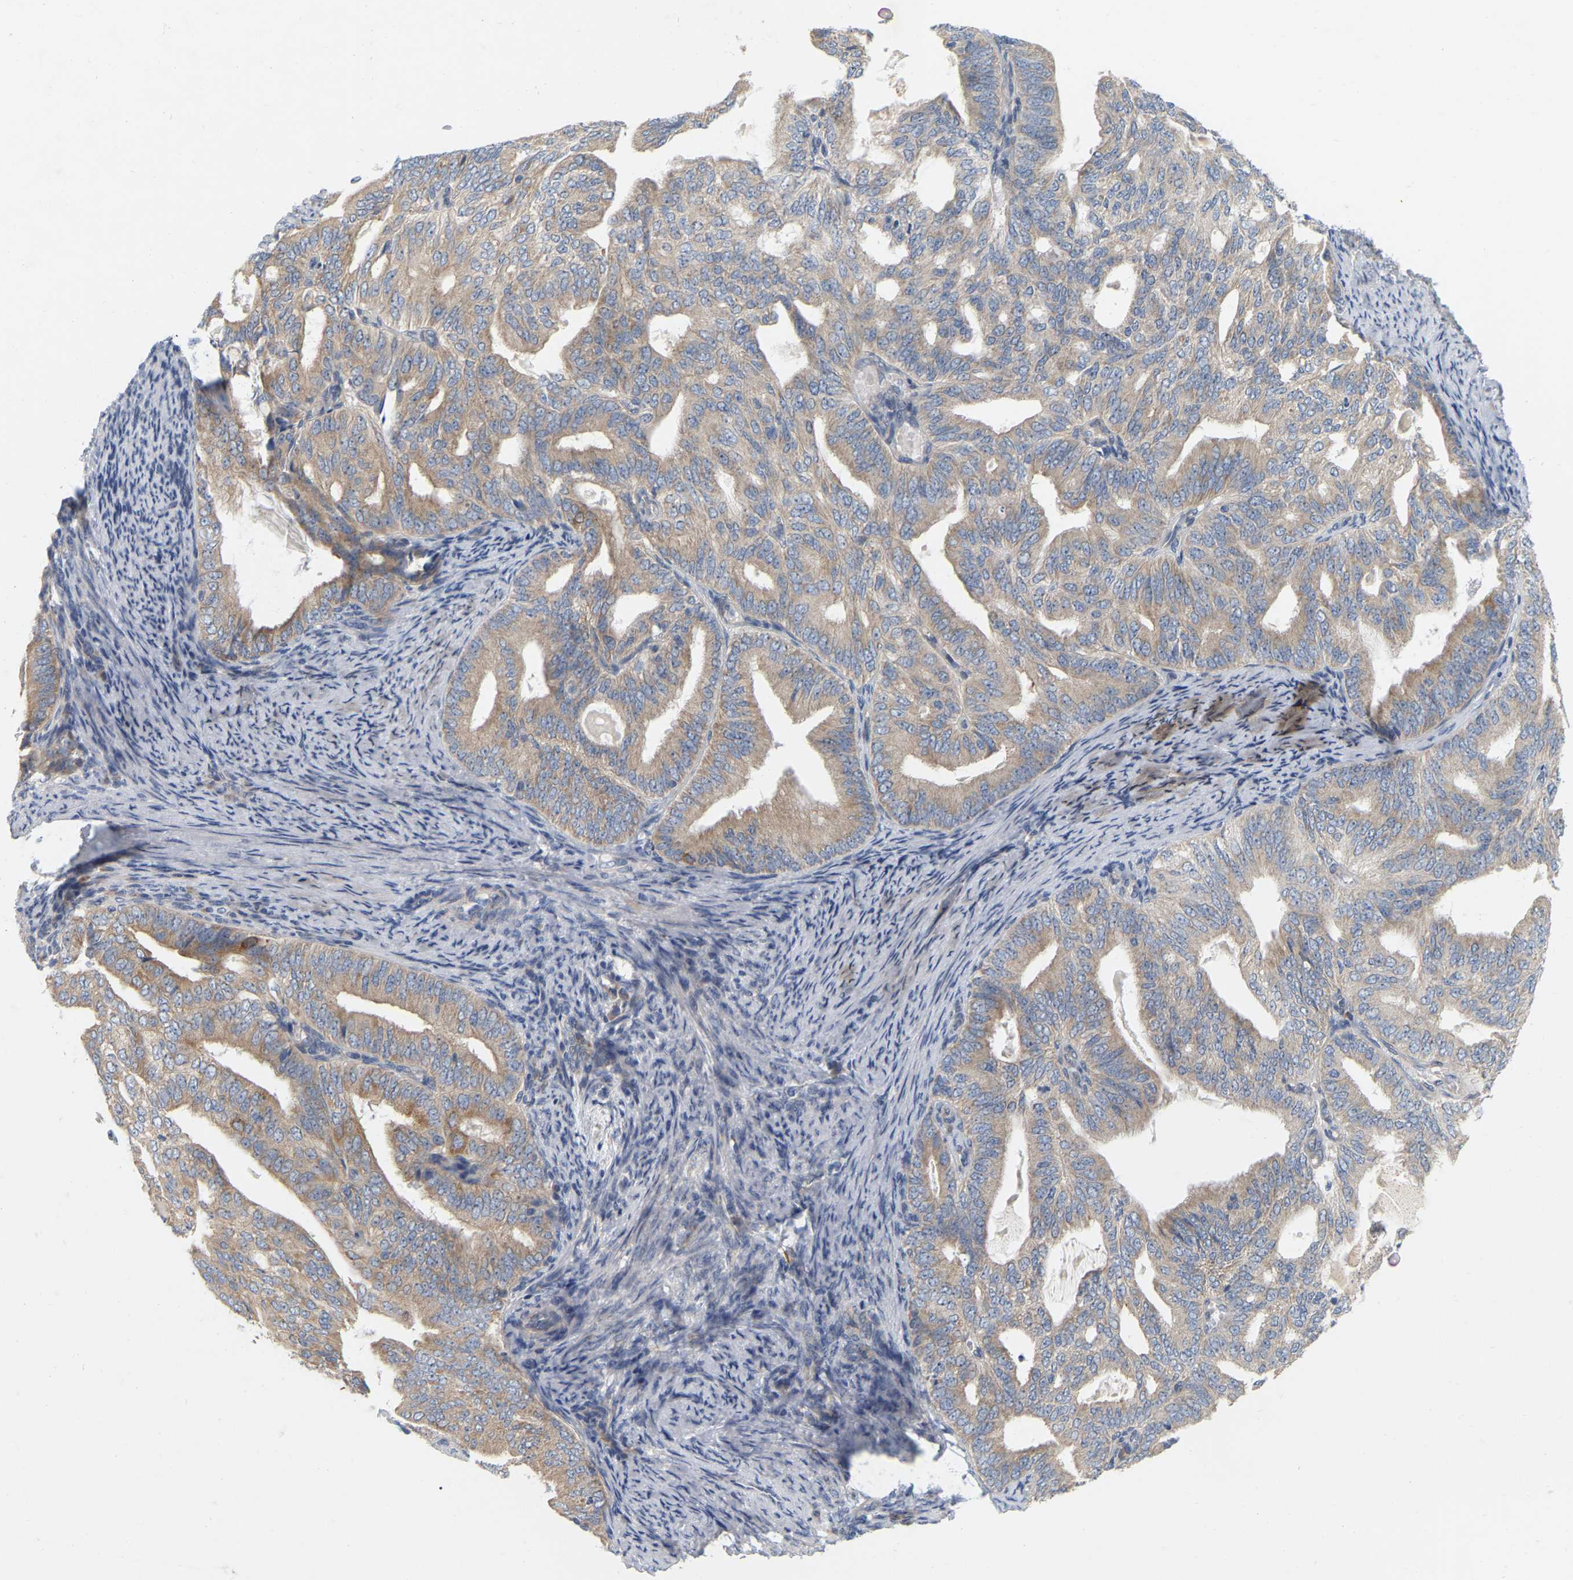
{"staining": {"intensity": "moderate", "quantity": ">75%", "location": "cytoplasmic/membranous"}, "tissue": "endometrial cancer", "cell_type": "Tumor cells", "image_type": "cancer", "snomed": [{"axis": "morphology", "description": "Adenocarcinoma, NOS"}, {"axis": "topography", "description": "Endometrium"}], "caption": "A brown stain labels moderate cytoplasmic/membranous positivity of a protein in endometrial adenocarcinoma tumor cells.", "gene": "MINDY4", "patient": {"sex": "female", "age": 58}}